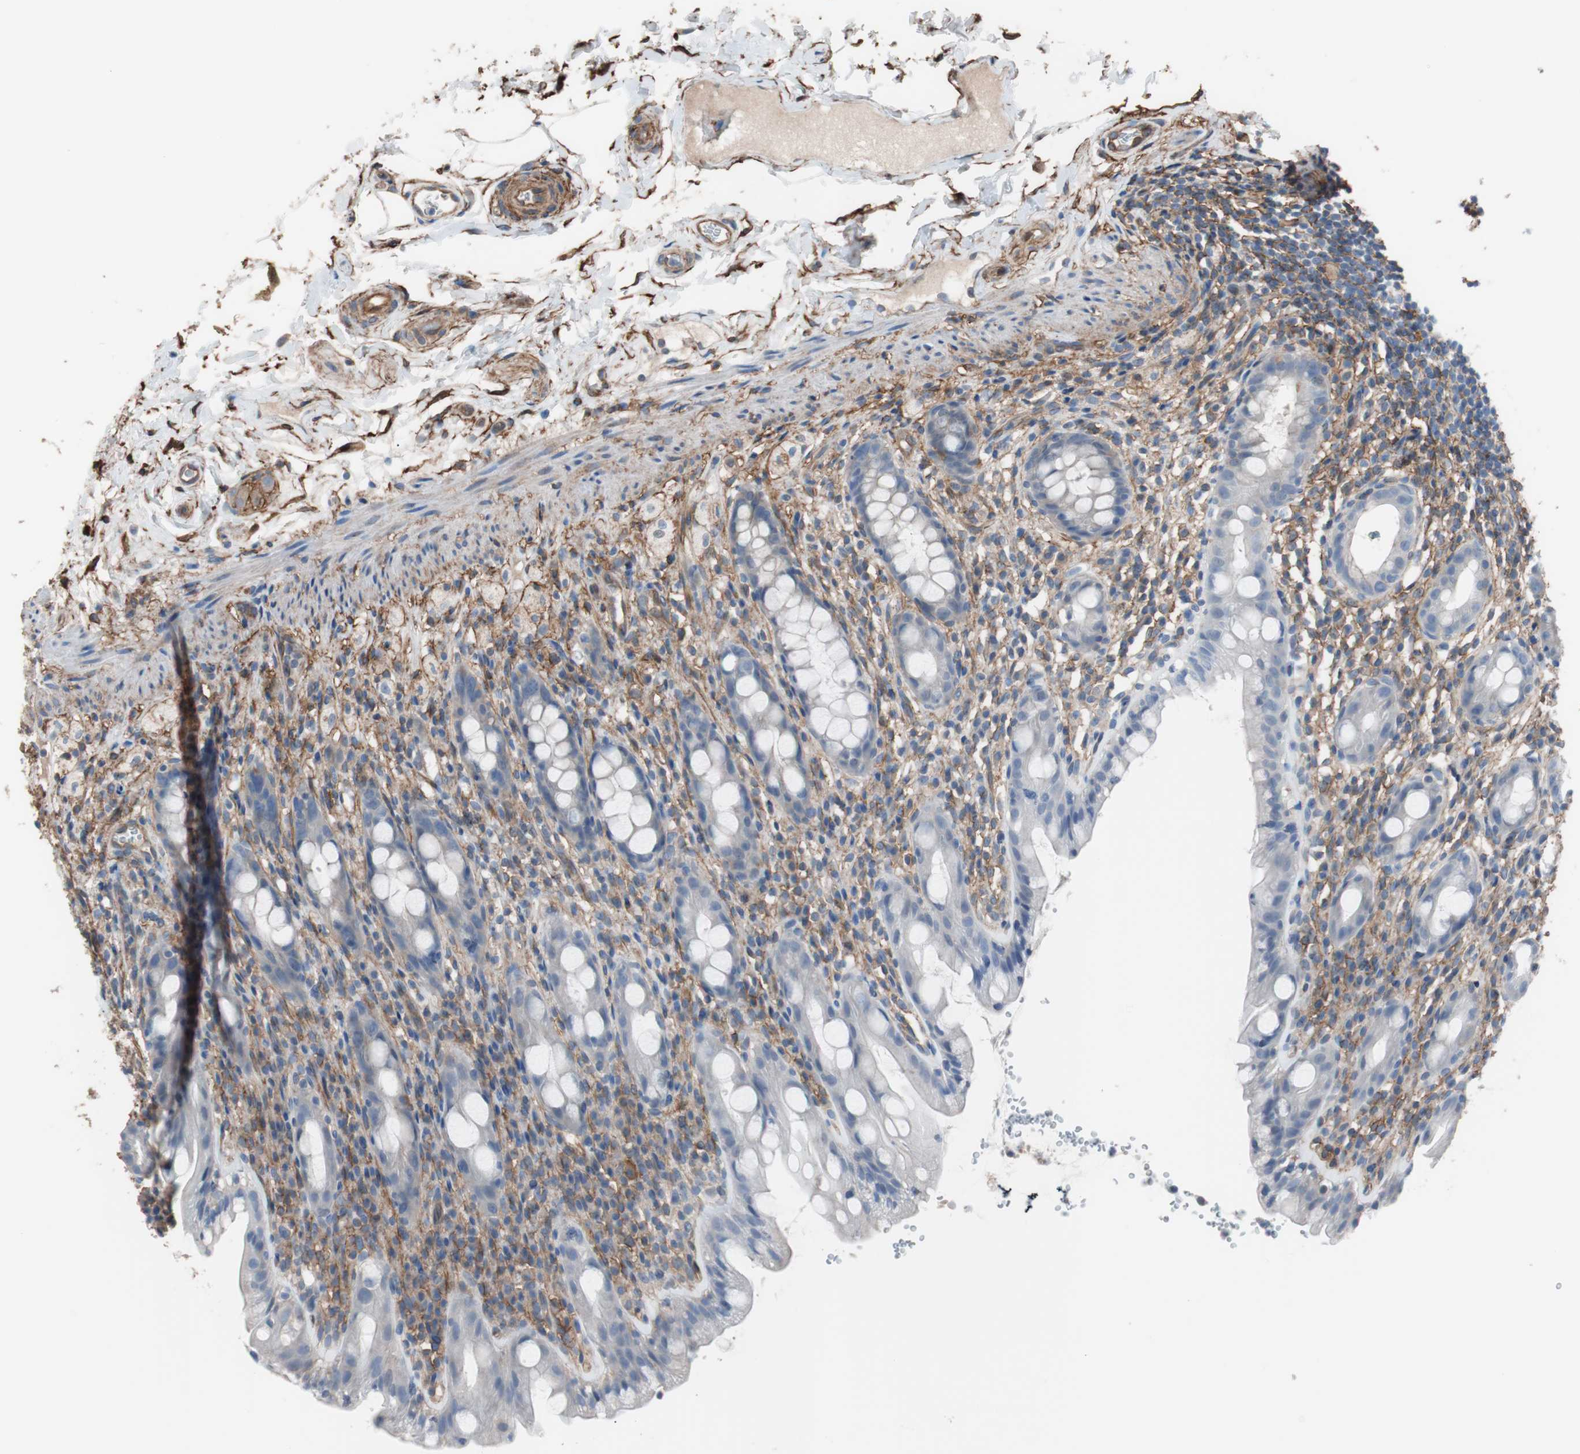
{"staining": {"intensity": "negative", "quantity": "none", "location": "none"}, "tissue": "rectum", "cell_type": "Glandular cells", "image_type": "normal", "snomed": [{"axis": "morphology", "description": "Normal tissue, NOS"}, {"axis": "topography", "description": "Rectum"}], "caption": "Histopathology image shows no significant protein expression in glandular cells of normal rectum.", "gene": "CD81", "patient": {"sex": "male", "age": 44}}